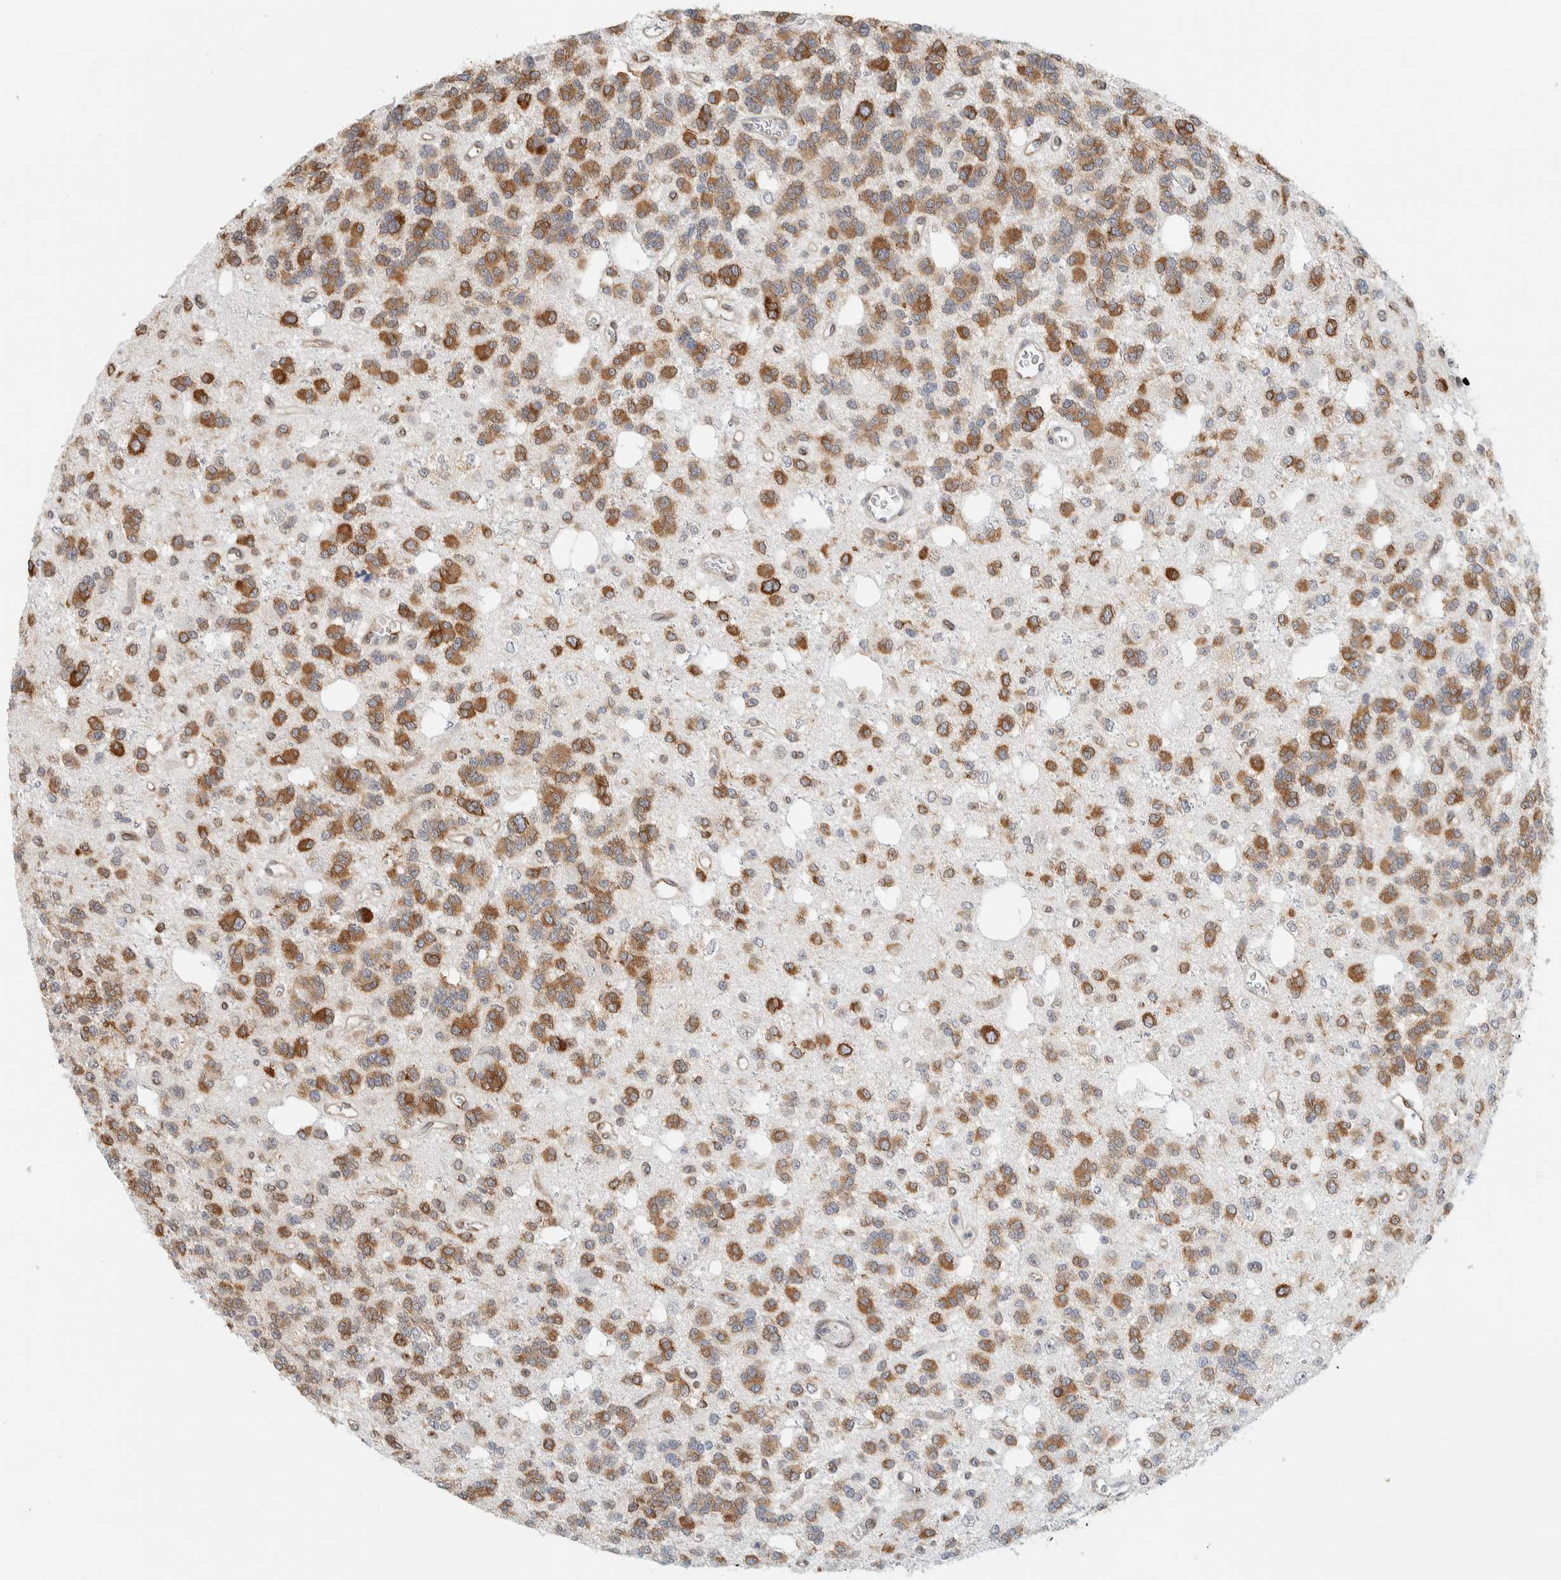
{"staining": {"intensity": "moderate", "quantity": ">75%", "location": "cytoplasmic/membranous"}, "tissue": "glioma", "cell_type": "Tumor cells", "image_type": "cancer", "snomed": [{"axis": "morphology", "description": "Glioma, malignant, Low grade"}, {"axis": "topography", "description": "Brain"}], "caption": "A high-resolution micrograph shows immunohistochemistry staining of malignant glioma (low-grade), which displays moderate cytoplasmic/membranous positivity in approximately >75% of tumor cells.", "gene": "LLGL2", "patient": {"sex": "male", "age": 38}}